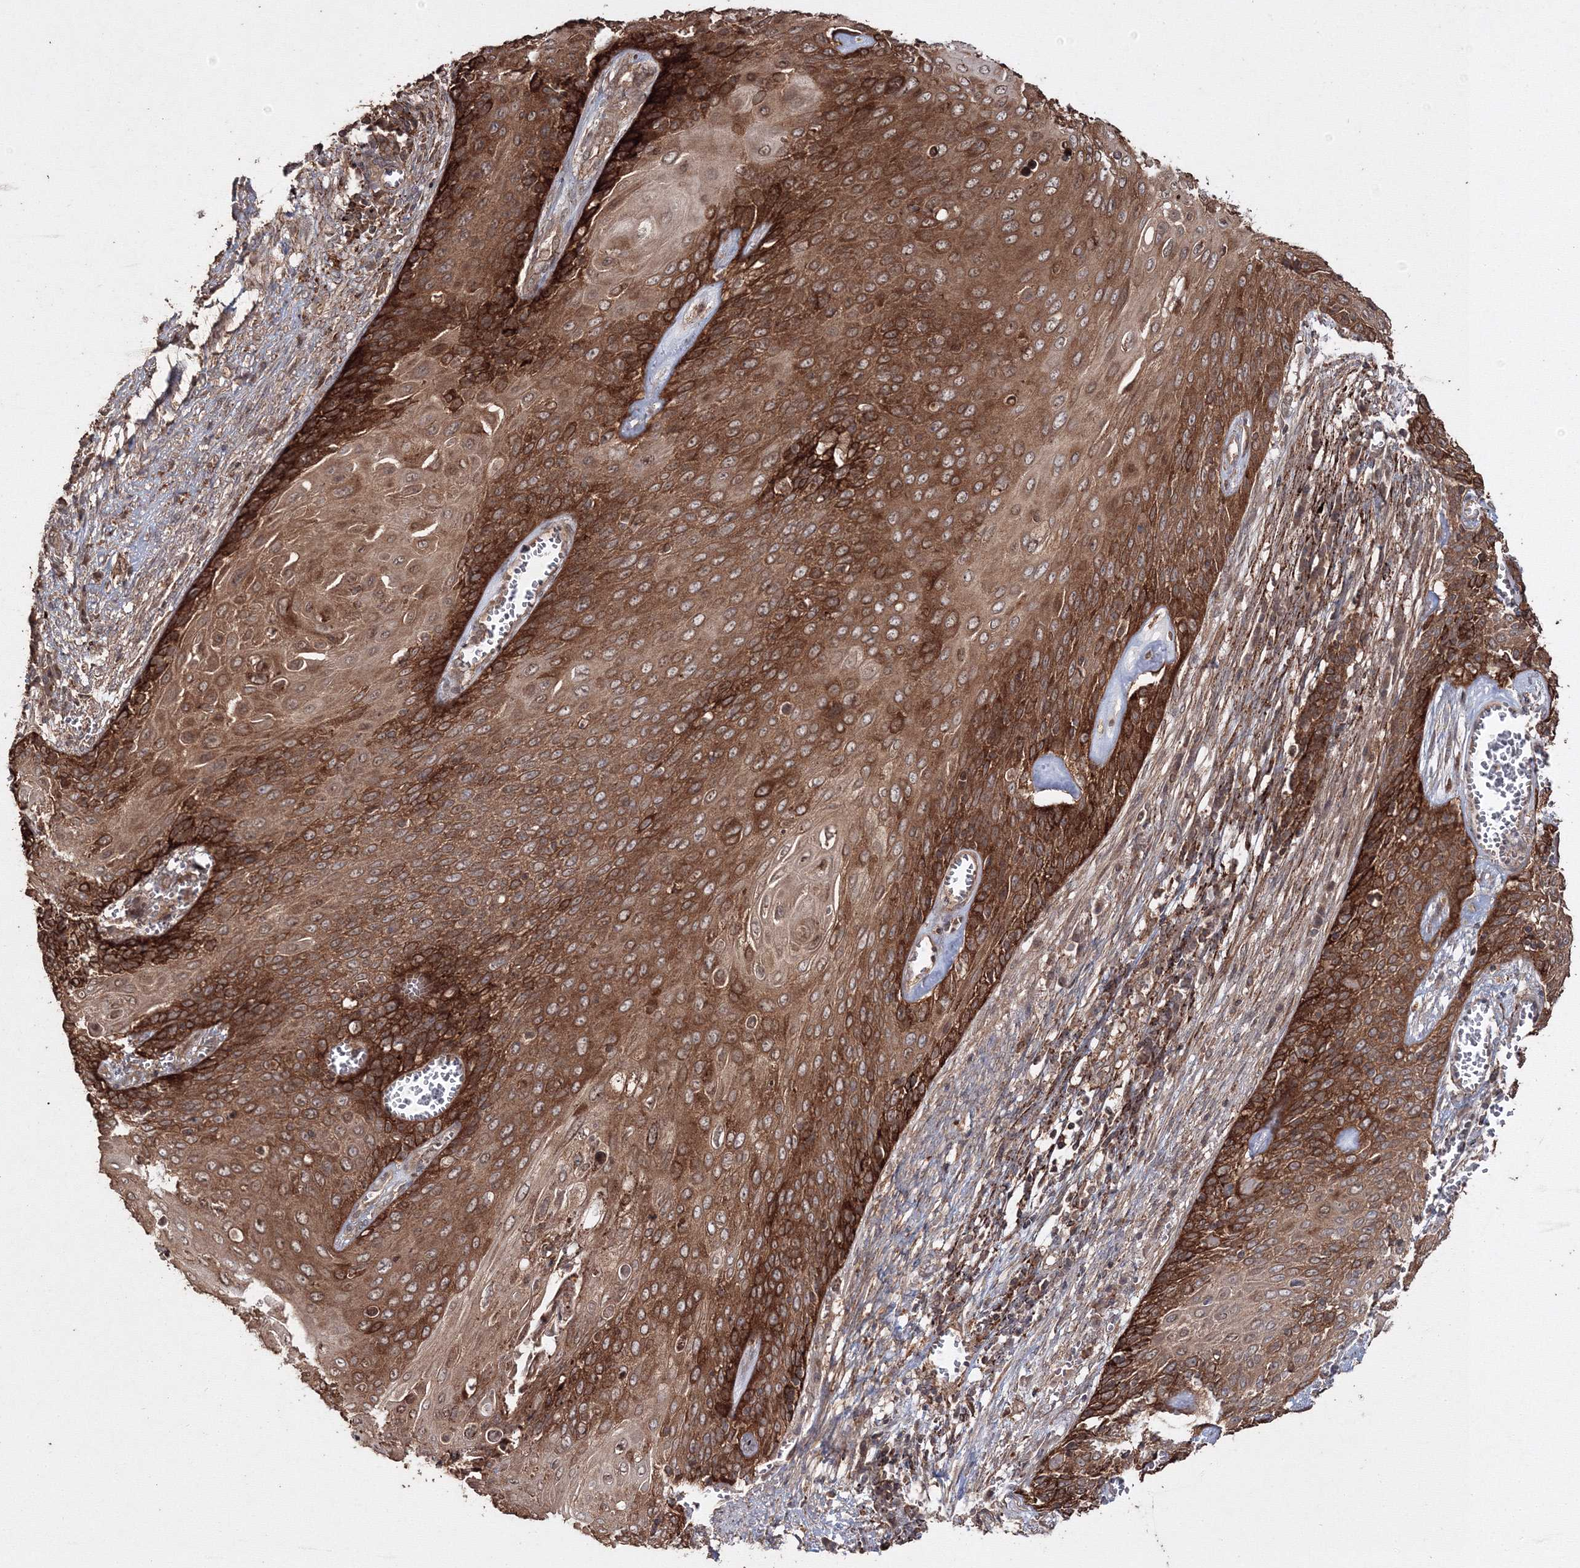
{"staining": {"intensity": "strong", "quantity": ">75%", "location": "cytoplasmic/membranous"}, "tissue": "cervical cancer", "cell_type": "Tumor cells", "image_type": "cancer", "snomed": [{"axis": "morphology", "description": "Squamous cell carcinoma, NOS"}, {"axis": "topography", "description": "Cervix"}], "caption": "High-power microscopy captured an IHC micrograph of cervical cancer (squamous cell carcinoma), revealing strong cytoplasmic/membranous staining in about >75% of tumor cells.", "gene": "DDO", "patient": {"sex": "female", "age": 39}}